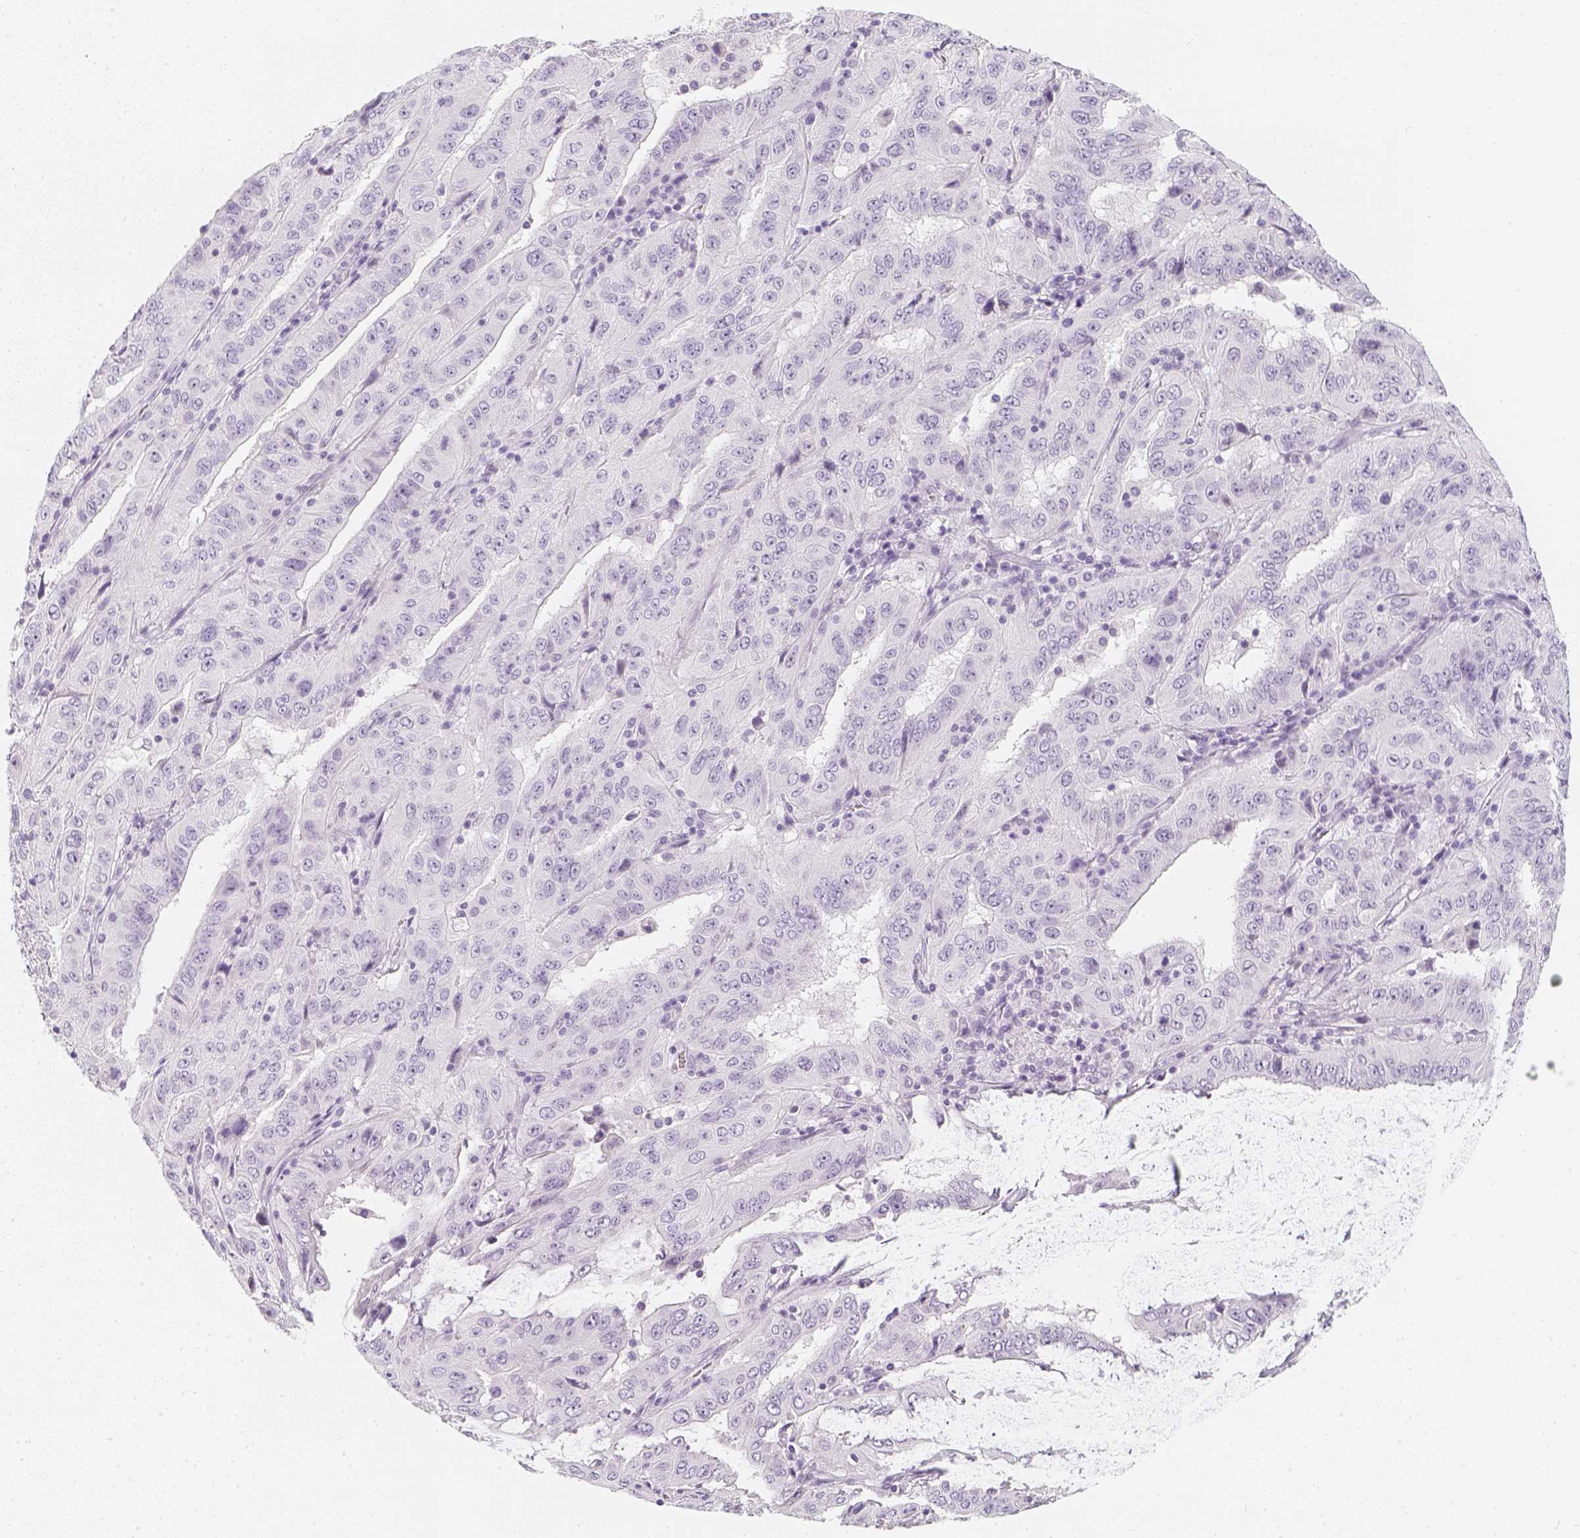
{"staining": {"intensity": "negative", "quantity": "none", "location": "none"}, "tissue": "pancreatic cancer", "cell_type": "Tumor cells", "image_type": "cancer", "snomed": [{"axis": "morphology", "description": "Adenocarcinoma, NOS"}, {"axis": "topography", "description": "Pancreas"}], "caption": "An immunohistochemistry histopathology image of pancreatic adenocarcinoma is shown. There is no staining in tumor cells of pancreatic adenocarcinoma. (DAB immunohistochemistry, high magnification).", "gene": "SLC18A1", "patient": {"sex": "male", "age": 63}}